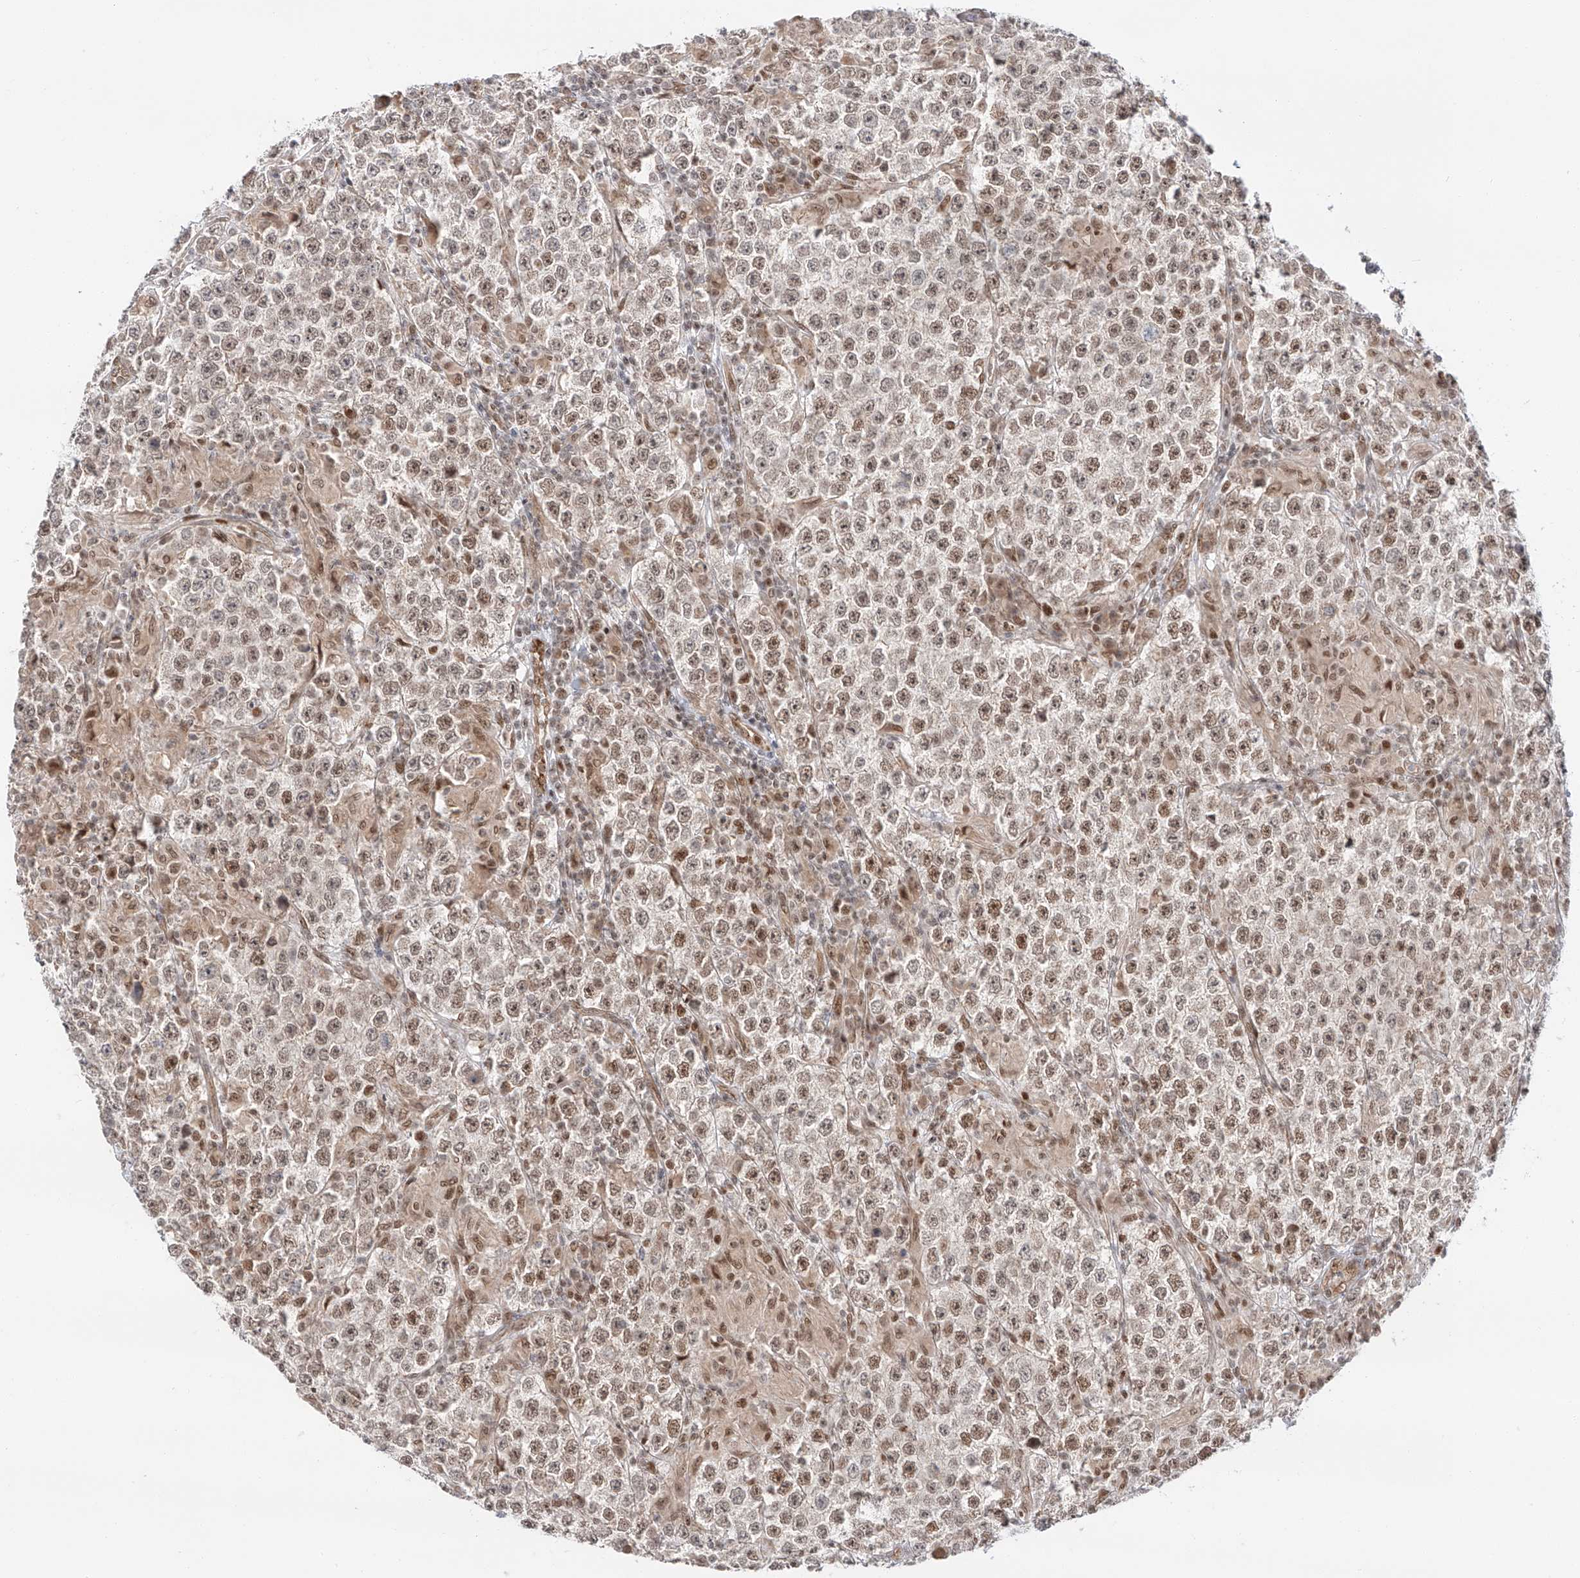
{"staining": {"intensity": "moderate", "quantity": ">75%", "location": "nuclear"}, "tissue": "testis cancer", "cell_type": "Tumor cells", "image_type": "cancer", "snomed": [{"axis": "morphology", "description": "Normal tissue, NOS"}, {"axis": "morphology", "description": "Urothelial carcinoma, High grade"}, {"axis": "morphology", "description": "Seminoma, NOS"}, {"axis": "morphology", "description": "Carcinoma, Embryonal, NOS"}, {"axis": "topography", "description": "Urinary bladder"}, {"axis": "topography", "description": "Testis"}], "caption": "A brown stain shows moderate nuclear positivity of a protein in human seminoma (testis) tumor cells.", "gene": "POGK", "patient": {"sex": "male", "age": 41}}